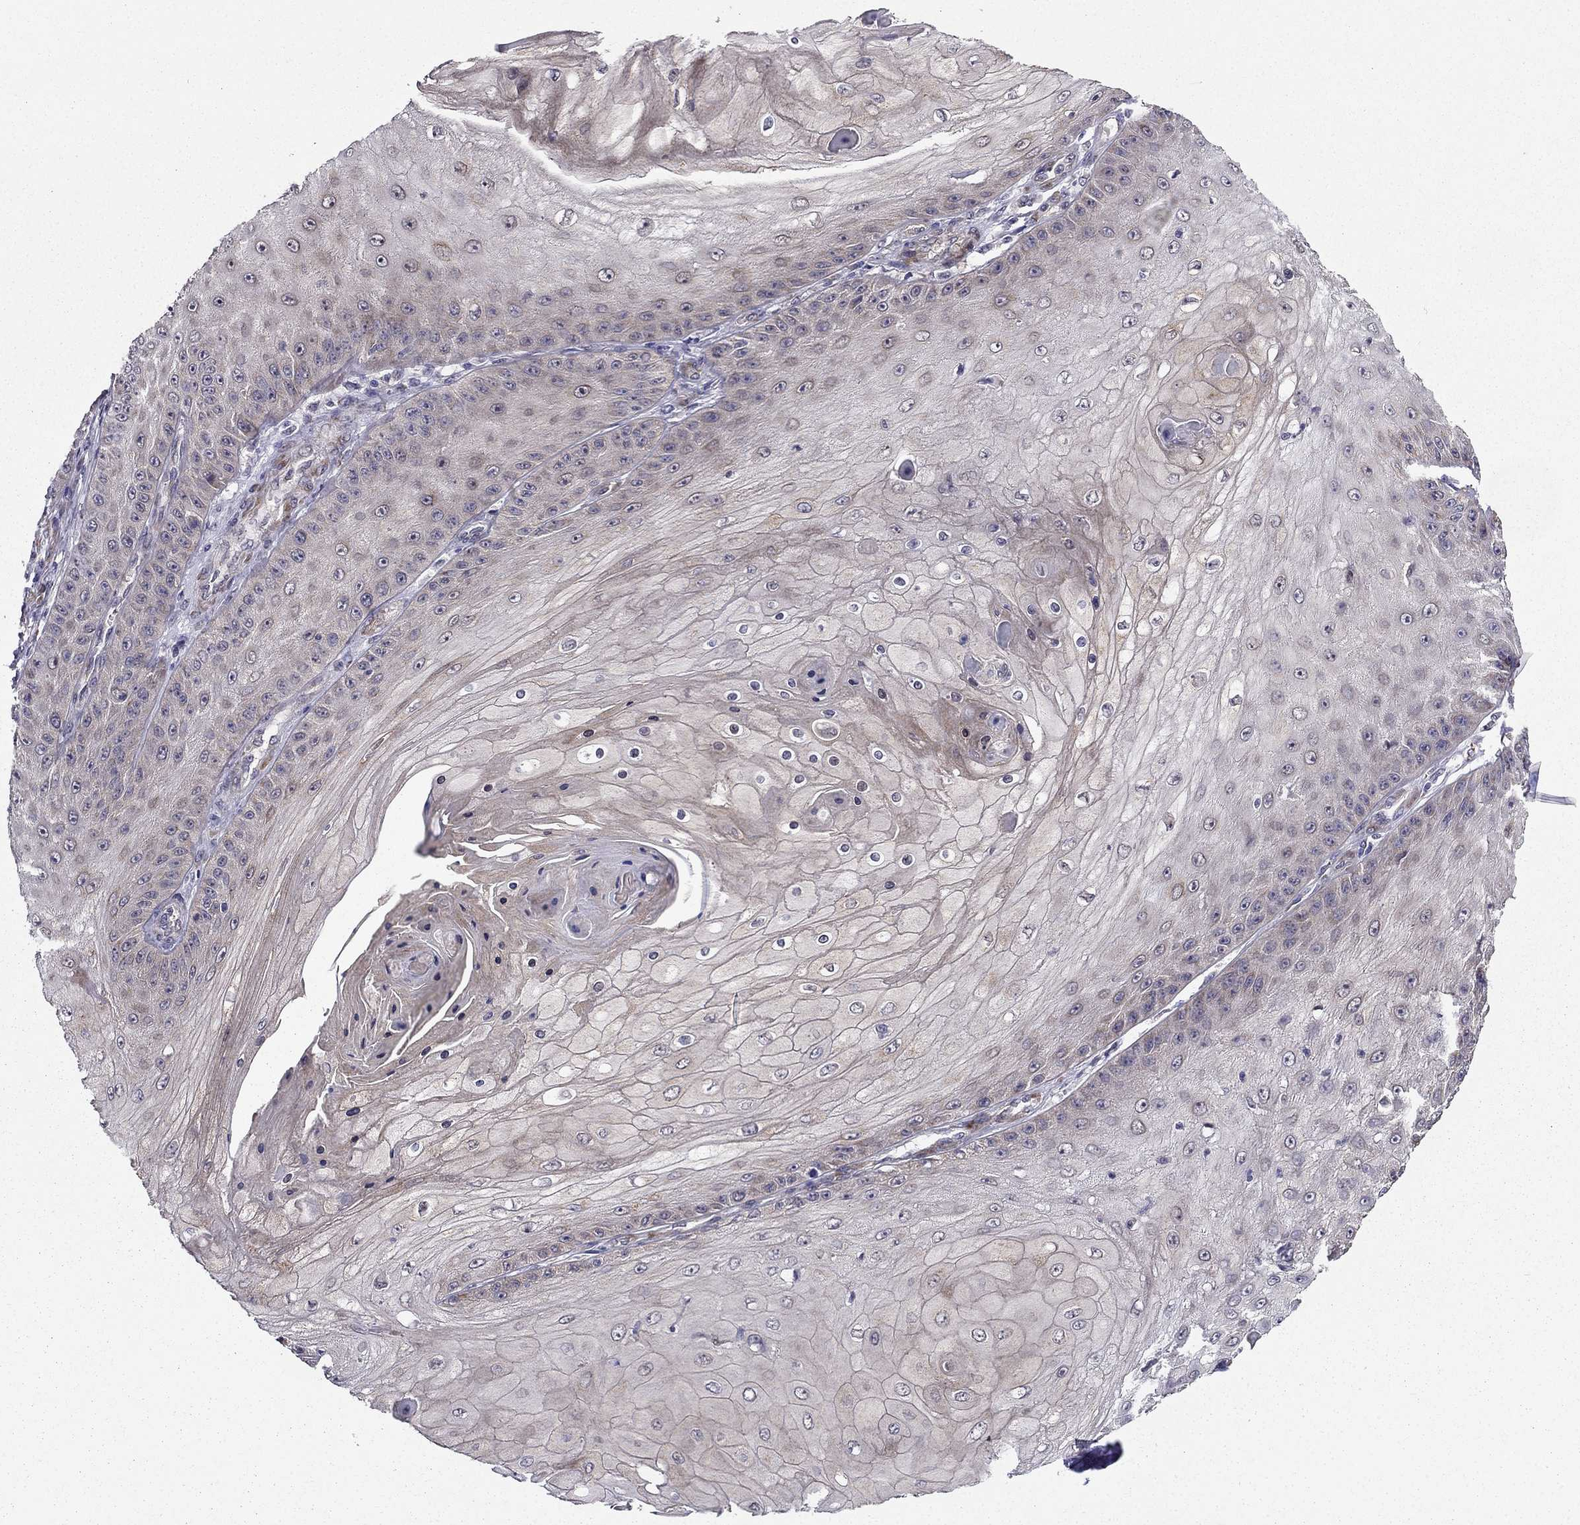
{"staining": {"intensity": "weak", "quantity": "<25%", "location": "cytoplasmic/membranous"}, "tissue": "skin cancer", "cell_type": "Tumor cells", "image_type": "cancer", "snomed": [{"axis": "morphology", "description": "Squamous cell carcinoma, NOS"}, {"axis": "topography", "description": "Skin"}], "caption": "IHC of human skin cancer reveals no staining in tumor cells. (Brightfield microscopy of DAB IHC at high magnification).", "gene": "ARHGEF28", "patient": {"sex": "male", "age": 70}}